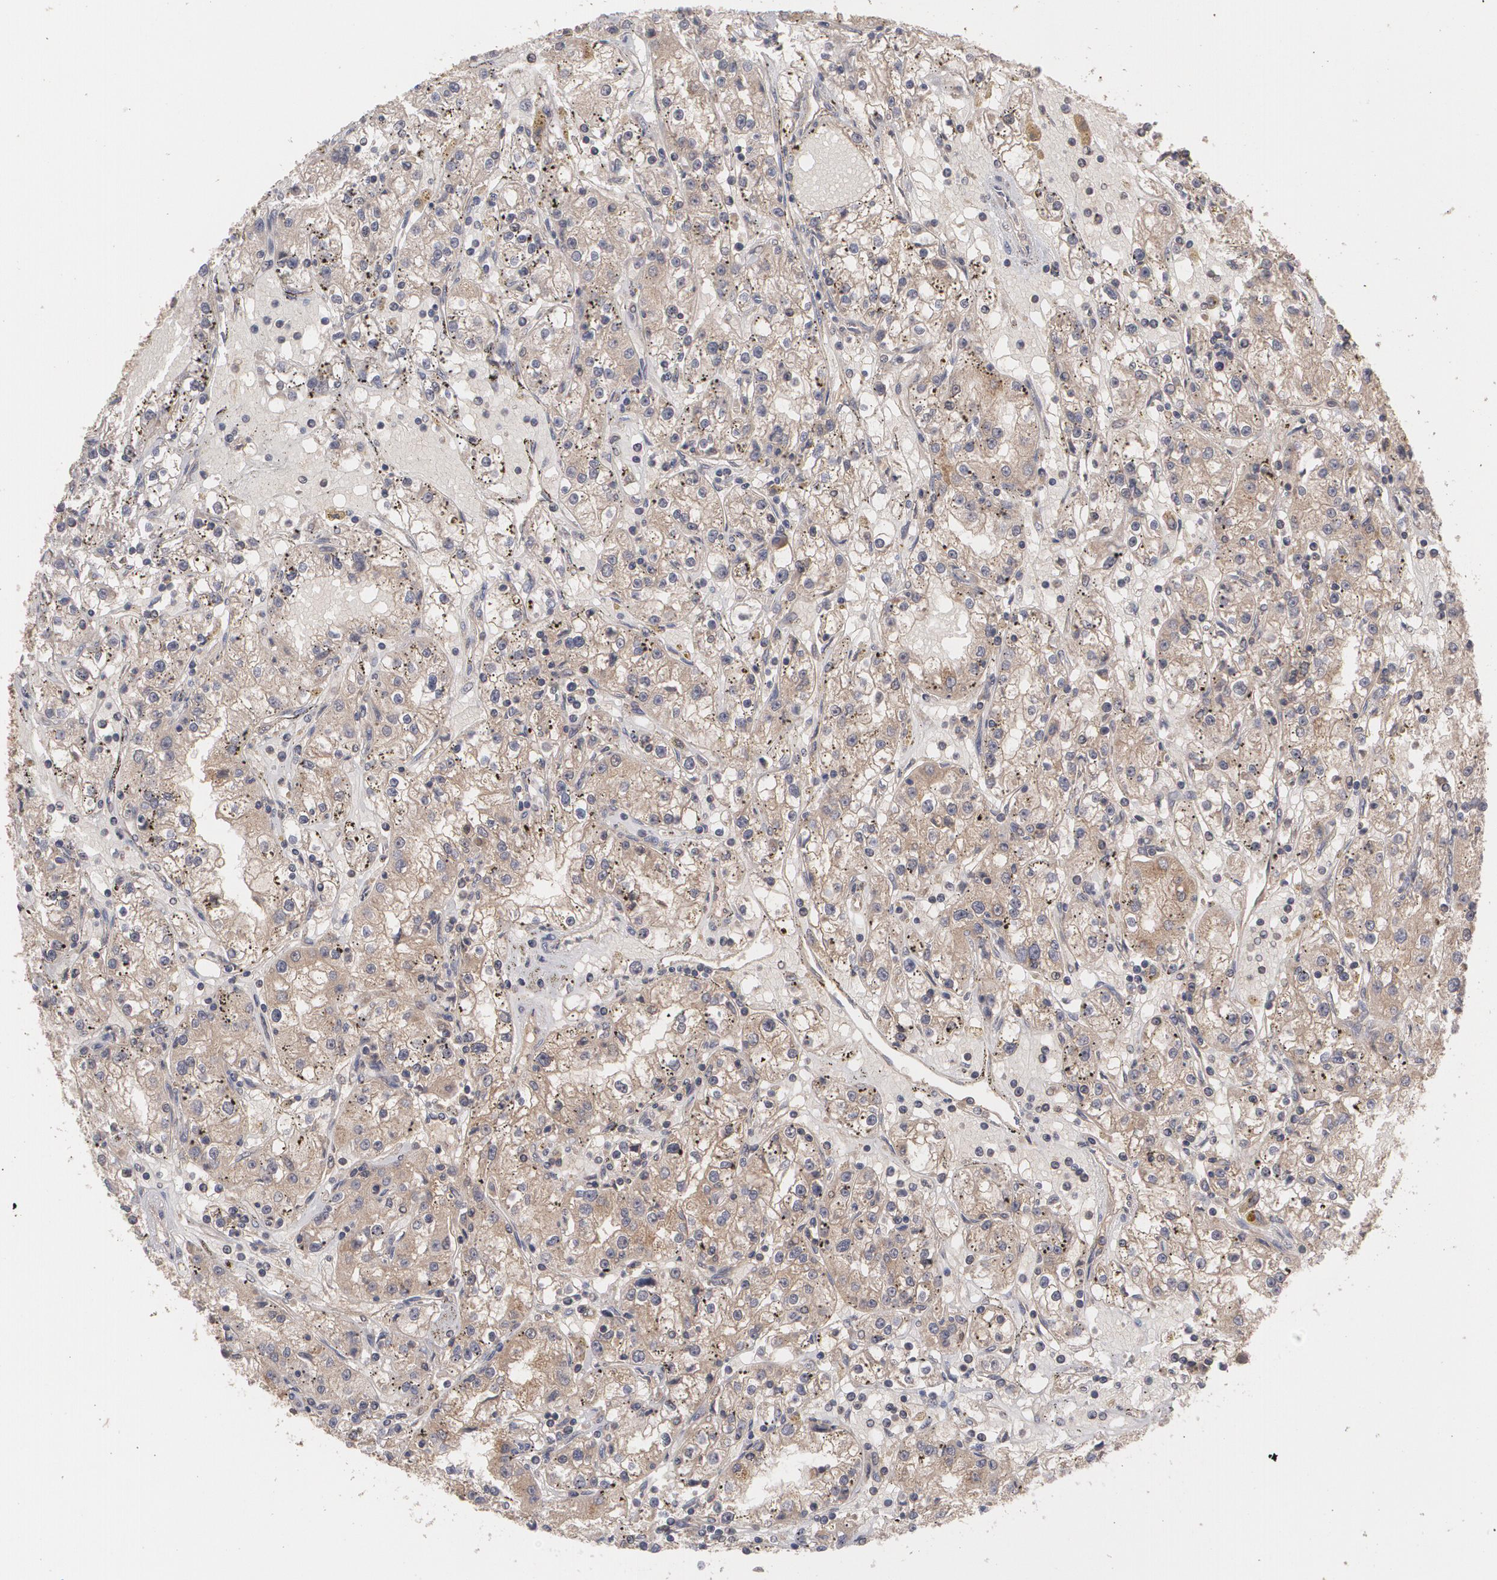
{"staining": {"intensity": "moderate", "quantity": ">75%", "location": "cytoplasmic/membranous"}, "tissue": "renal cancer", "cell_type": "Tumor cells", "image_type": "cancer", "snomed": [{"axis": "morphology", "description": "Adenocarcinoma, NOS"}, {"axis": "topography", "description": "Kidney"}], "caption": "IHC image of human renal cancer (adenocarcinoma) stained for a protein (brown), which demonstrates medium levels of moderate cytoplasmic/membranous staining in approximately >75% of tumor cells.", "gene": "ARF6", "patient": {"sex": "male", "age": 56}}